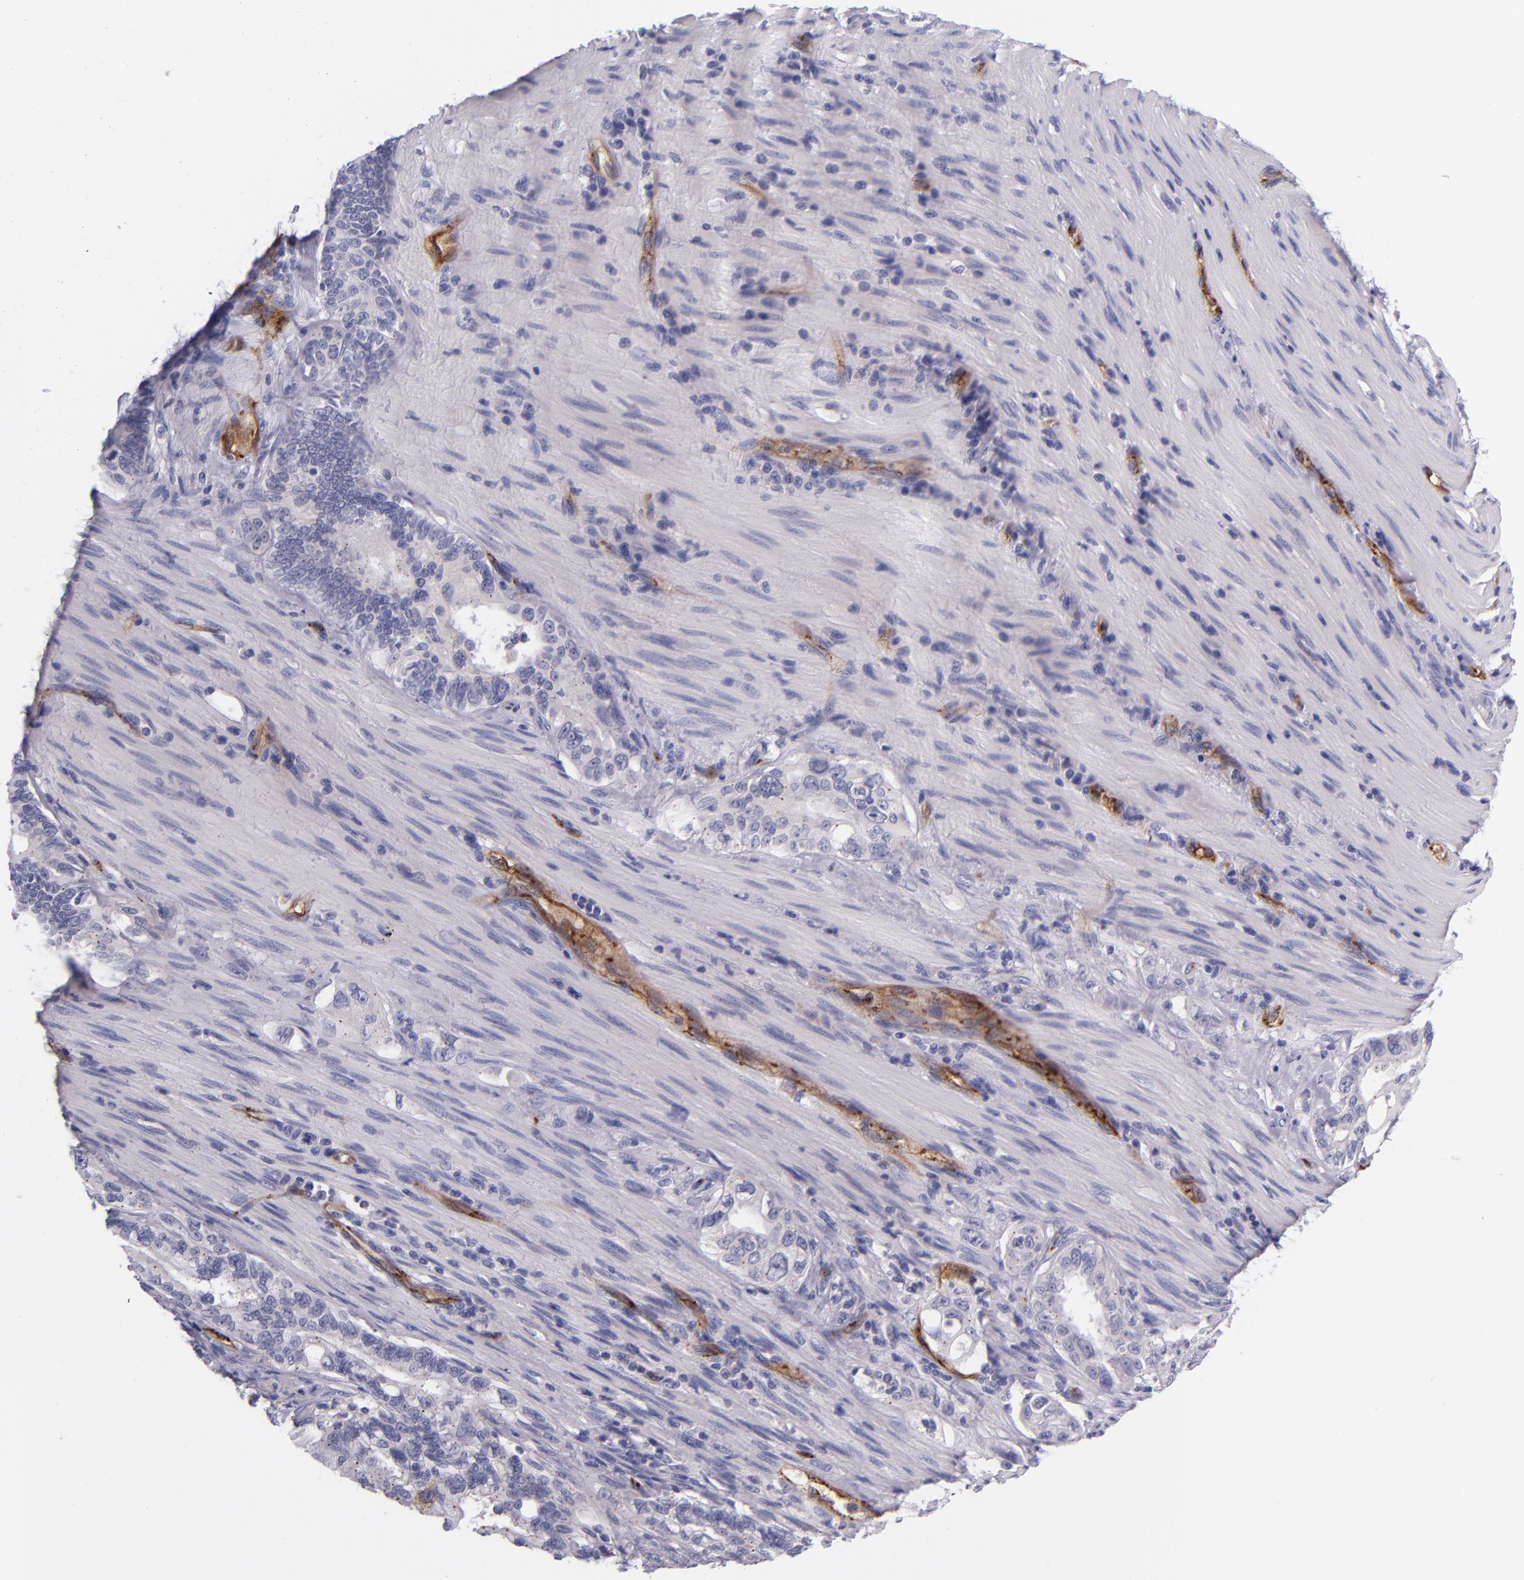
{"staining": {"intensity": "negative", "quantity": "none", "location": "none"}, "tissue": "pancreatic cancer", "cell_type": "Tumor cells", "image_type": "cancer", "snomed": [{"axis": "morphology", "description": "Normal tissue, NOS"}, {"axis": "topography", "description": "Pancreas"}], "caption": "Pancreatic cancer was stained to show a protein in brown. There is no significant positivity in tumor cells. The staining was performed using DAB (3,3'-diaminobenzidine) to visualize the protein expression in brown, while the nuclei were stained in blue with hematoxylin (Magnification: 20x).", "gene": "NOS3", "patient": {"sex": "male", "age": 42}}